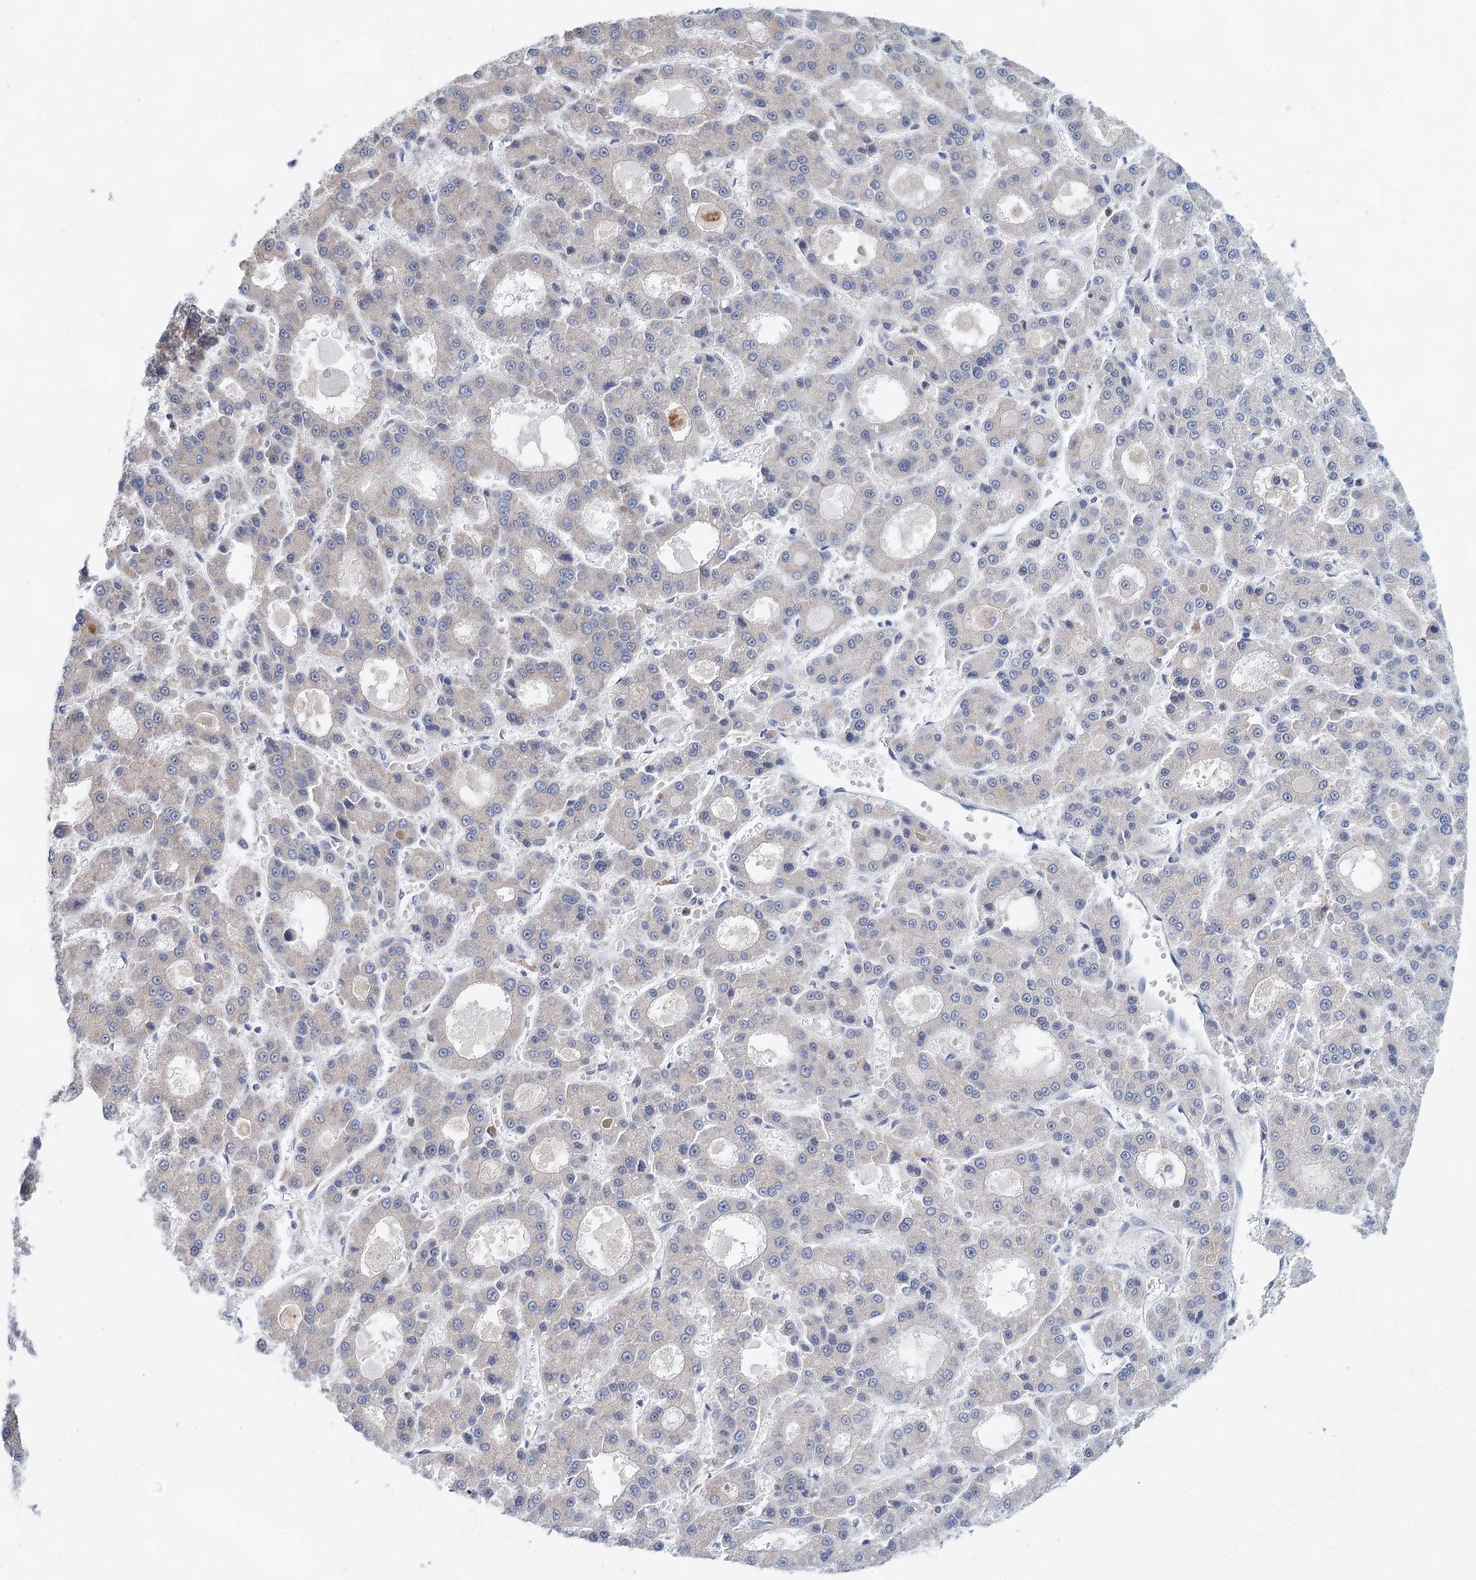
{"staining": {"intensity": "negative", "quantity": "none", "location": "none"}, "tissue": "liver cancer", "cell_type": "Tumor cells", "image_type": "cancer", "snomed": [{"axis": "morphology", "description": "Carcinoma, Hepatocellular, NOS"}, {"axis": "topography", "description": "Liver"}], "caption": "The micrograph exhibits no staining of tumor cells in hepatocellular carcinoma (liver).", "gene": "BLTP1", "patient": {"sex": "male", "age": 70}}